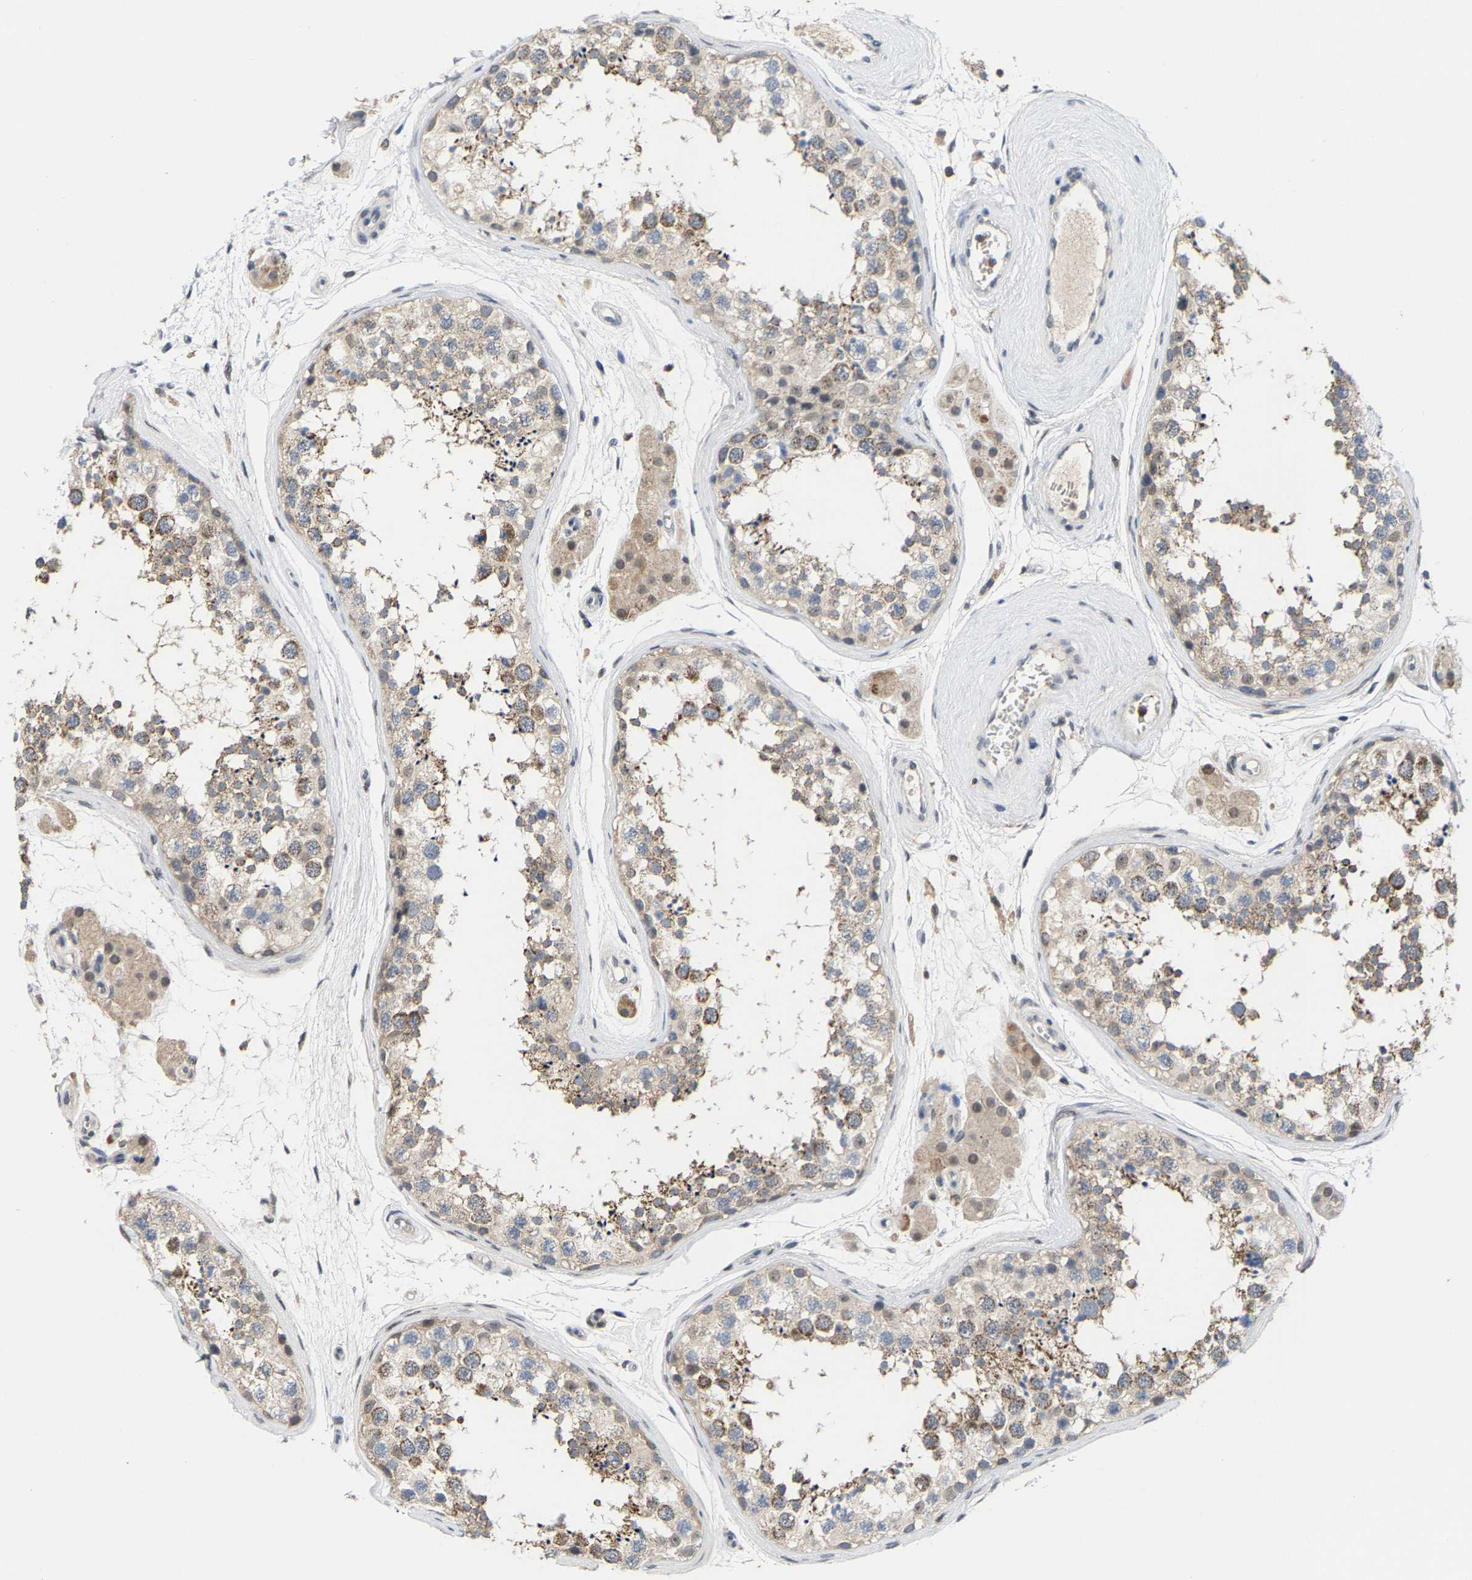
{"staining": {"intensity": "weak", "quantity": "25%-75%", "location": "cytoplasmic/membranous"}, "tissue": "testis", "cell_type": "Cells in seminiferous ducts", "image_type": "normal", "snomed": [{"axis": "morphology", "description": "Normal tissue, NOS"}, {"axis": "topography", "description": "Testis"}], "caption": "Testis stained with IHC exhibits weak cytoplasmic/membranous staining in about 25%-75% of cells in seminiferous ducts.", "gene": "FGD3", "patient": {"sex": "male", "age": 56}}